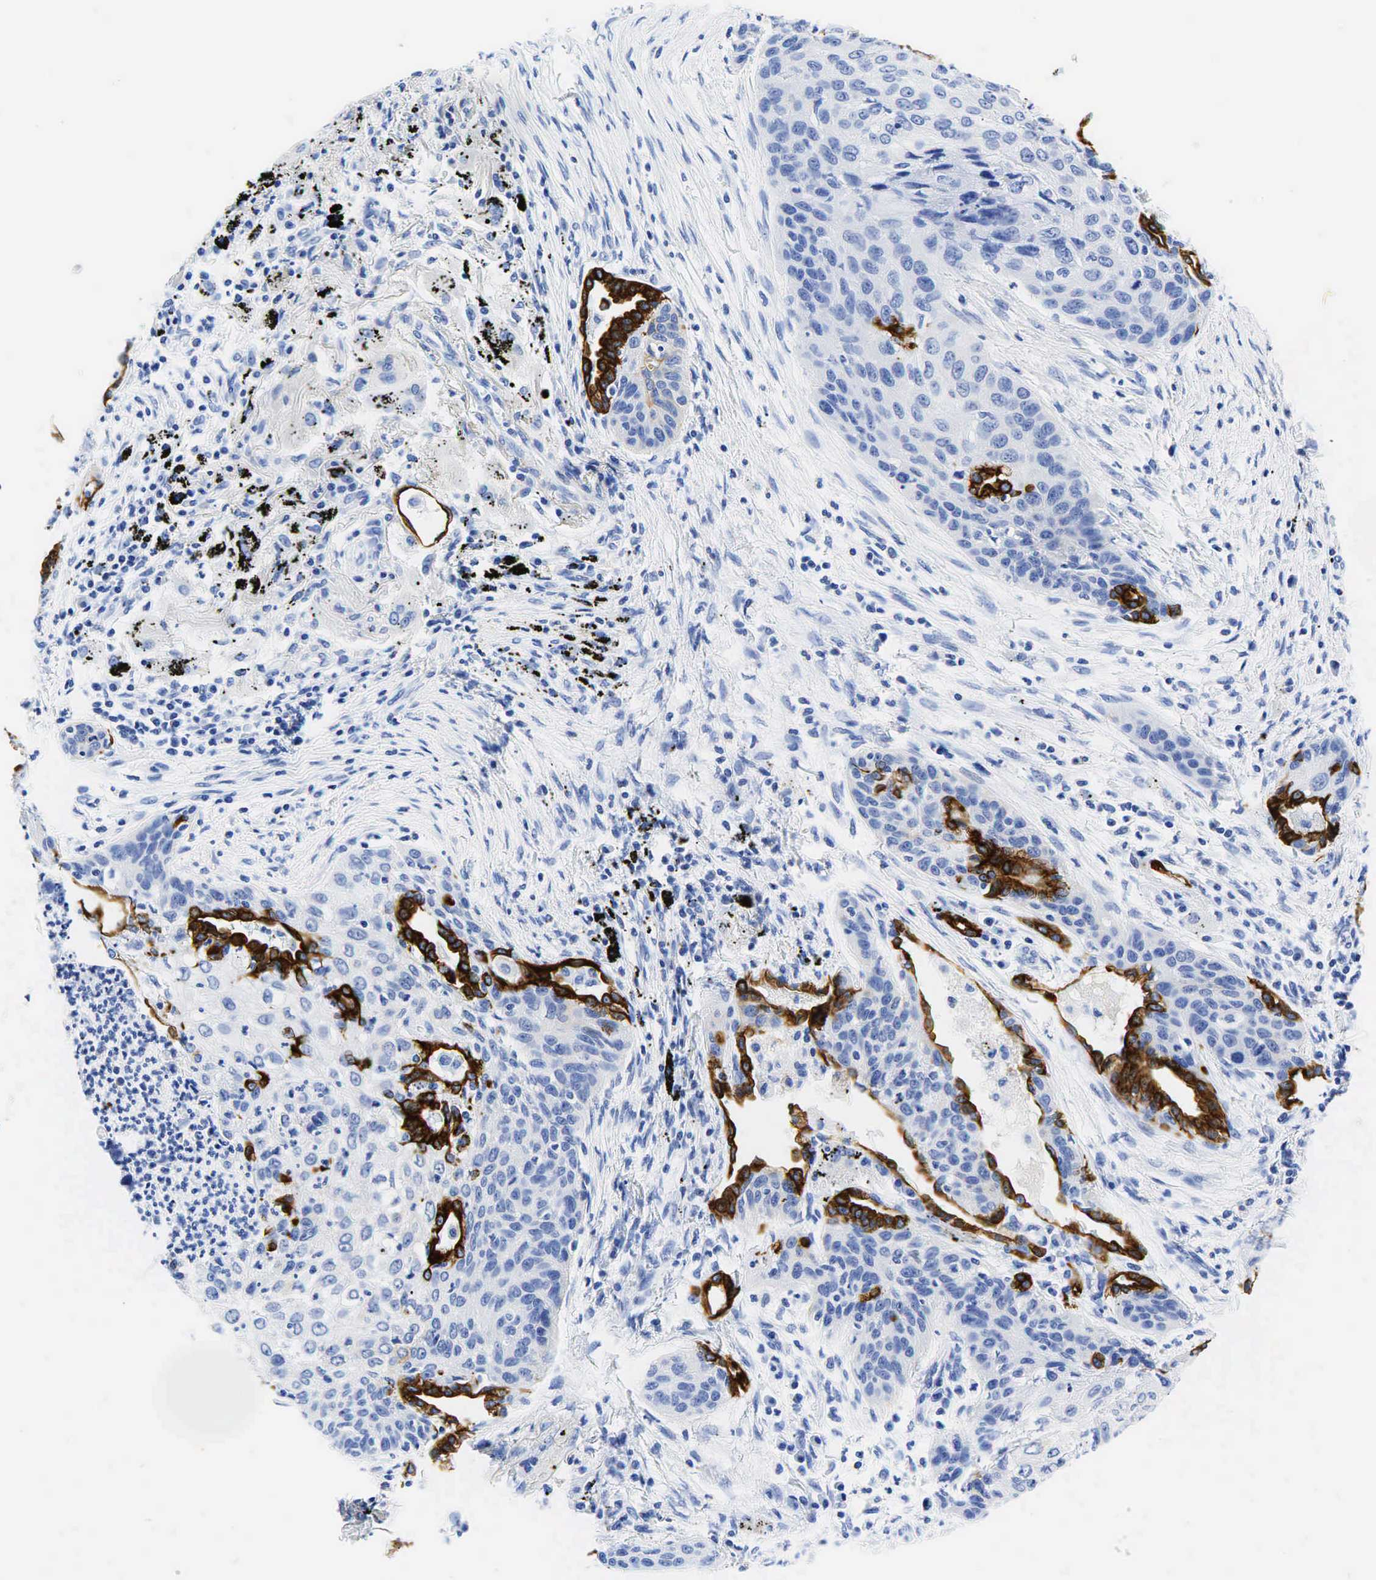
{"staining": {"intensity": "weak", "quantity": "<25%", "location": "cytoplasmic/membranous"}, "tissue": "lung cancer", "cell_type": "Tumor cells", "image_type": "cancer", "snomed": [{"axis": "morphology", "description": "Squamous cell carcinoma, NOS"}, {"axis": "topography", "description": "Lung"}], "caption": "A high-resolution micrograph shows immunohistochemistry (IHC) staining of squamous cell carcinoma (lung), which reveals no significant positivity in tumor cells.", "gene": "KRT18", "patient": {"sex": "male", "age": 71}}